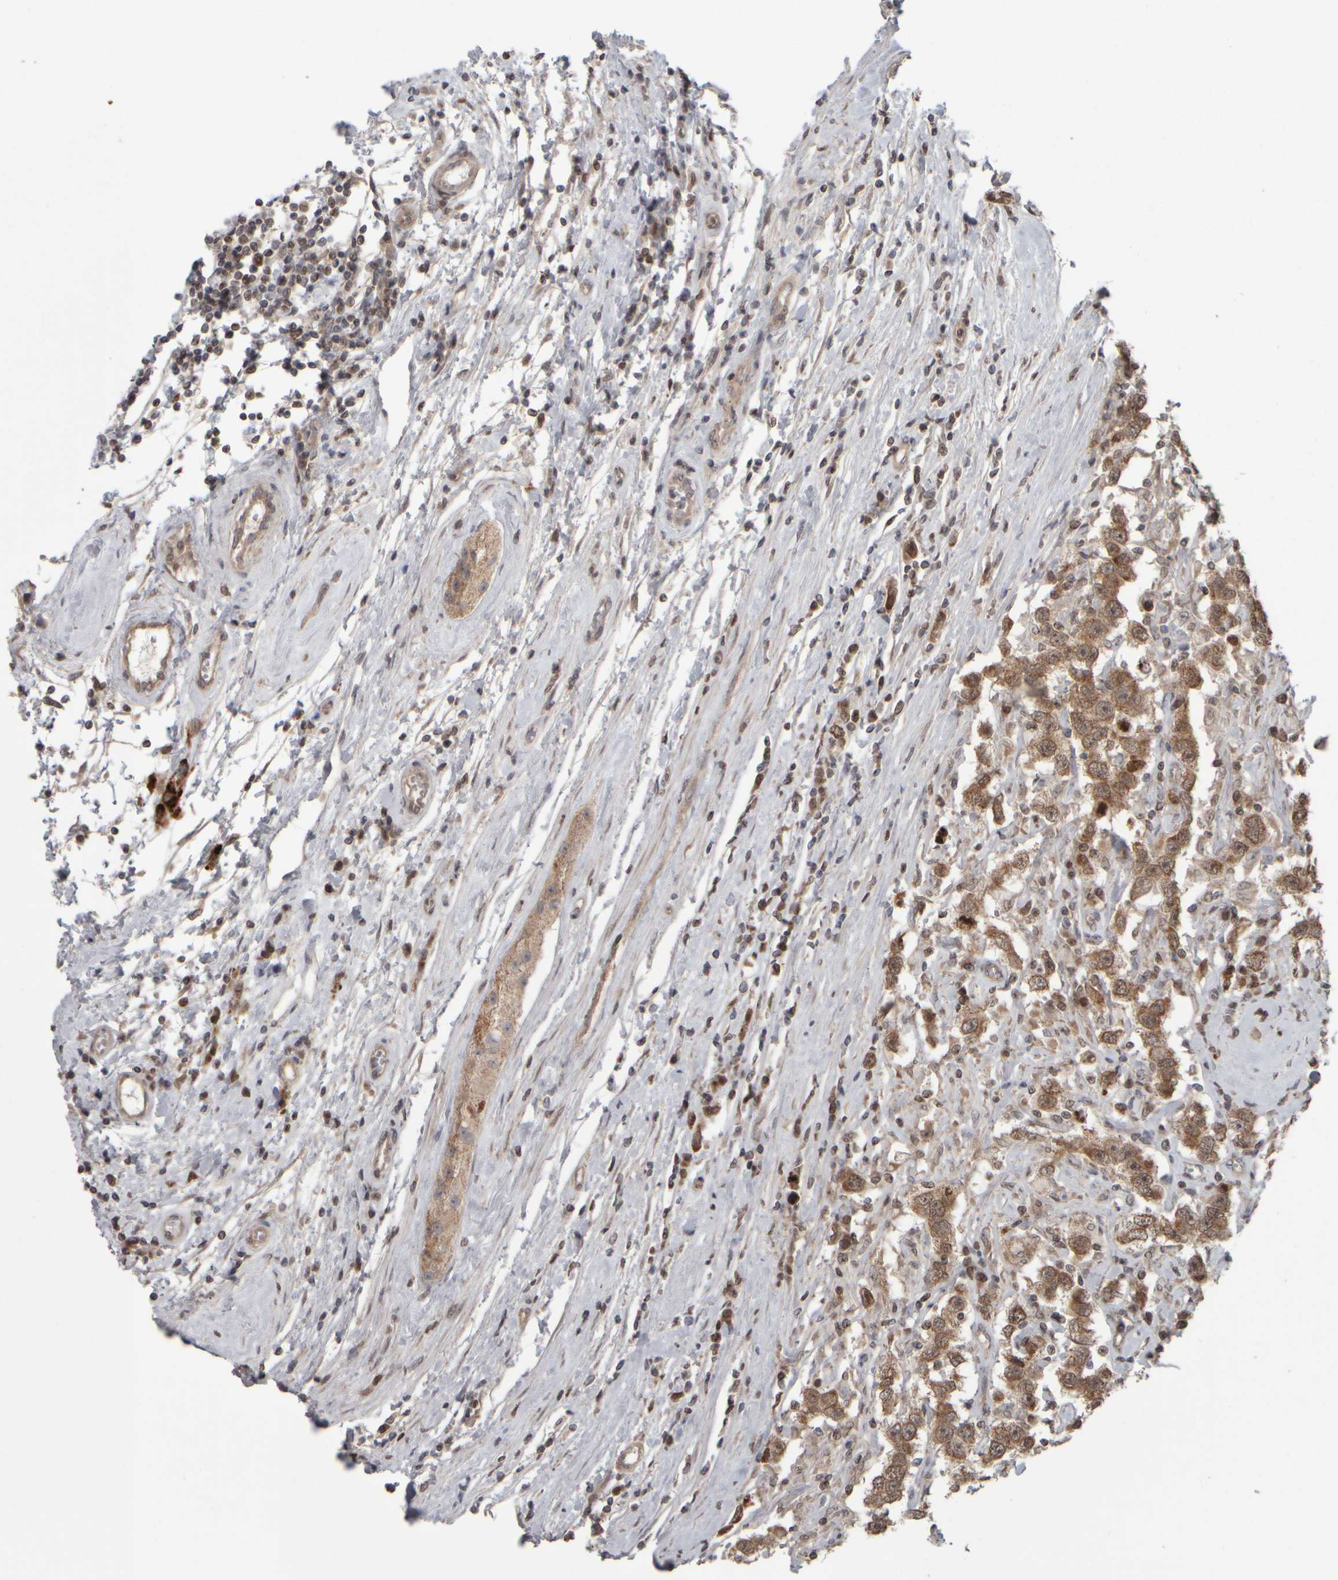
{"staining": {"intensity": "moderate", "quantity": ">75%", "location": "cytoplasmic/membranous"}, "tissue": "testis cancer", "cell_type": "Tumor cells", "image_type": "cancer", "snomed": [{"axis": "morphology", "description": "Seminoma, NOS"}, {"axis": "topography", "description": "Testis"}], "caption": "This histopathology image demonstrates immunohistochemistry (IHC) staining of testis cancer, with medium moderate cytoplasmic/membranous expression in approximately >75% of tumor cells.", "gene": "CWC27", "patient": {"sex": "male", "age": 41}}